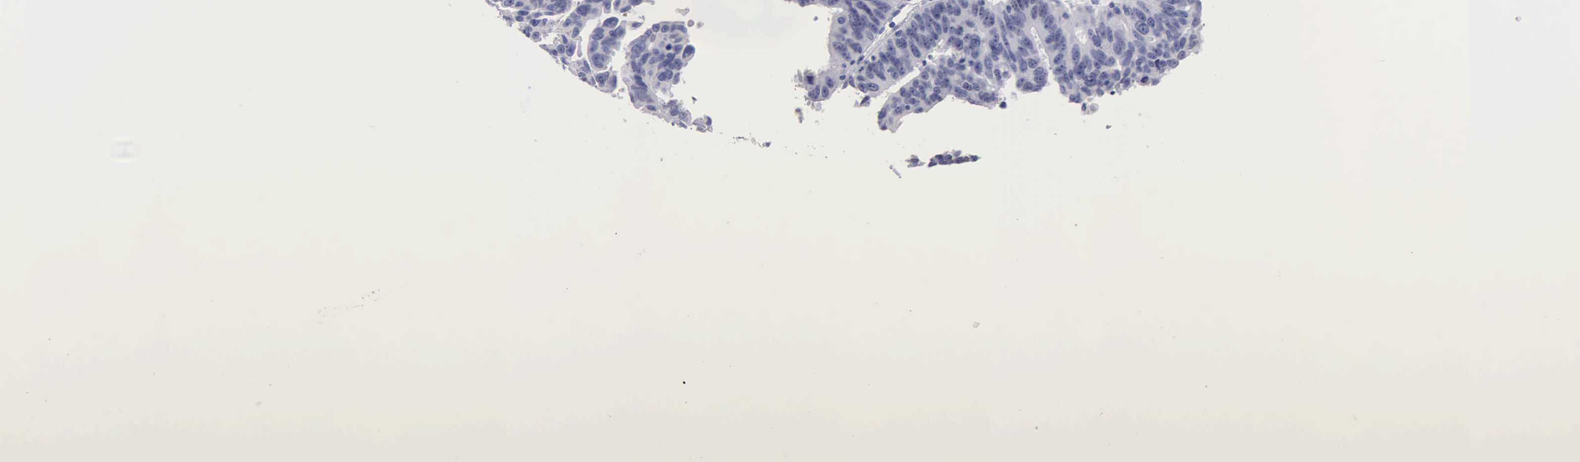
{"staining": {"intensity": "negative", "quantity": "none", "location": "none"}, "tissue": "ovarian cancer", "cell_type": "Tumor cells", "image_type": "cancer", "snomed": [{"axis": "morphology", "description": "Carcinoma, endometroid"}, {"axis": "morphology", "description": "Cystadenocarcinoma, serous, NOS"}, {"axis": "topography", "description": "Ovary"}], "caption": "High power microscopy image of an immunohistochemistry micrograph of ovarian cancer, revealing no significant staining in tumor cells.", "gene": "GSTT2", "patient": {"sex": "female", "age": 45}}